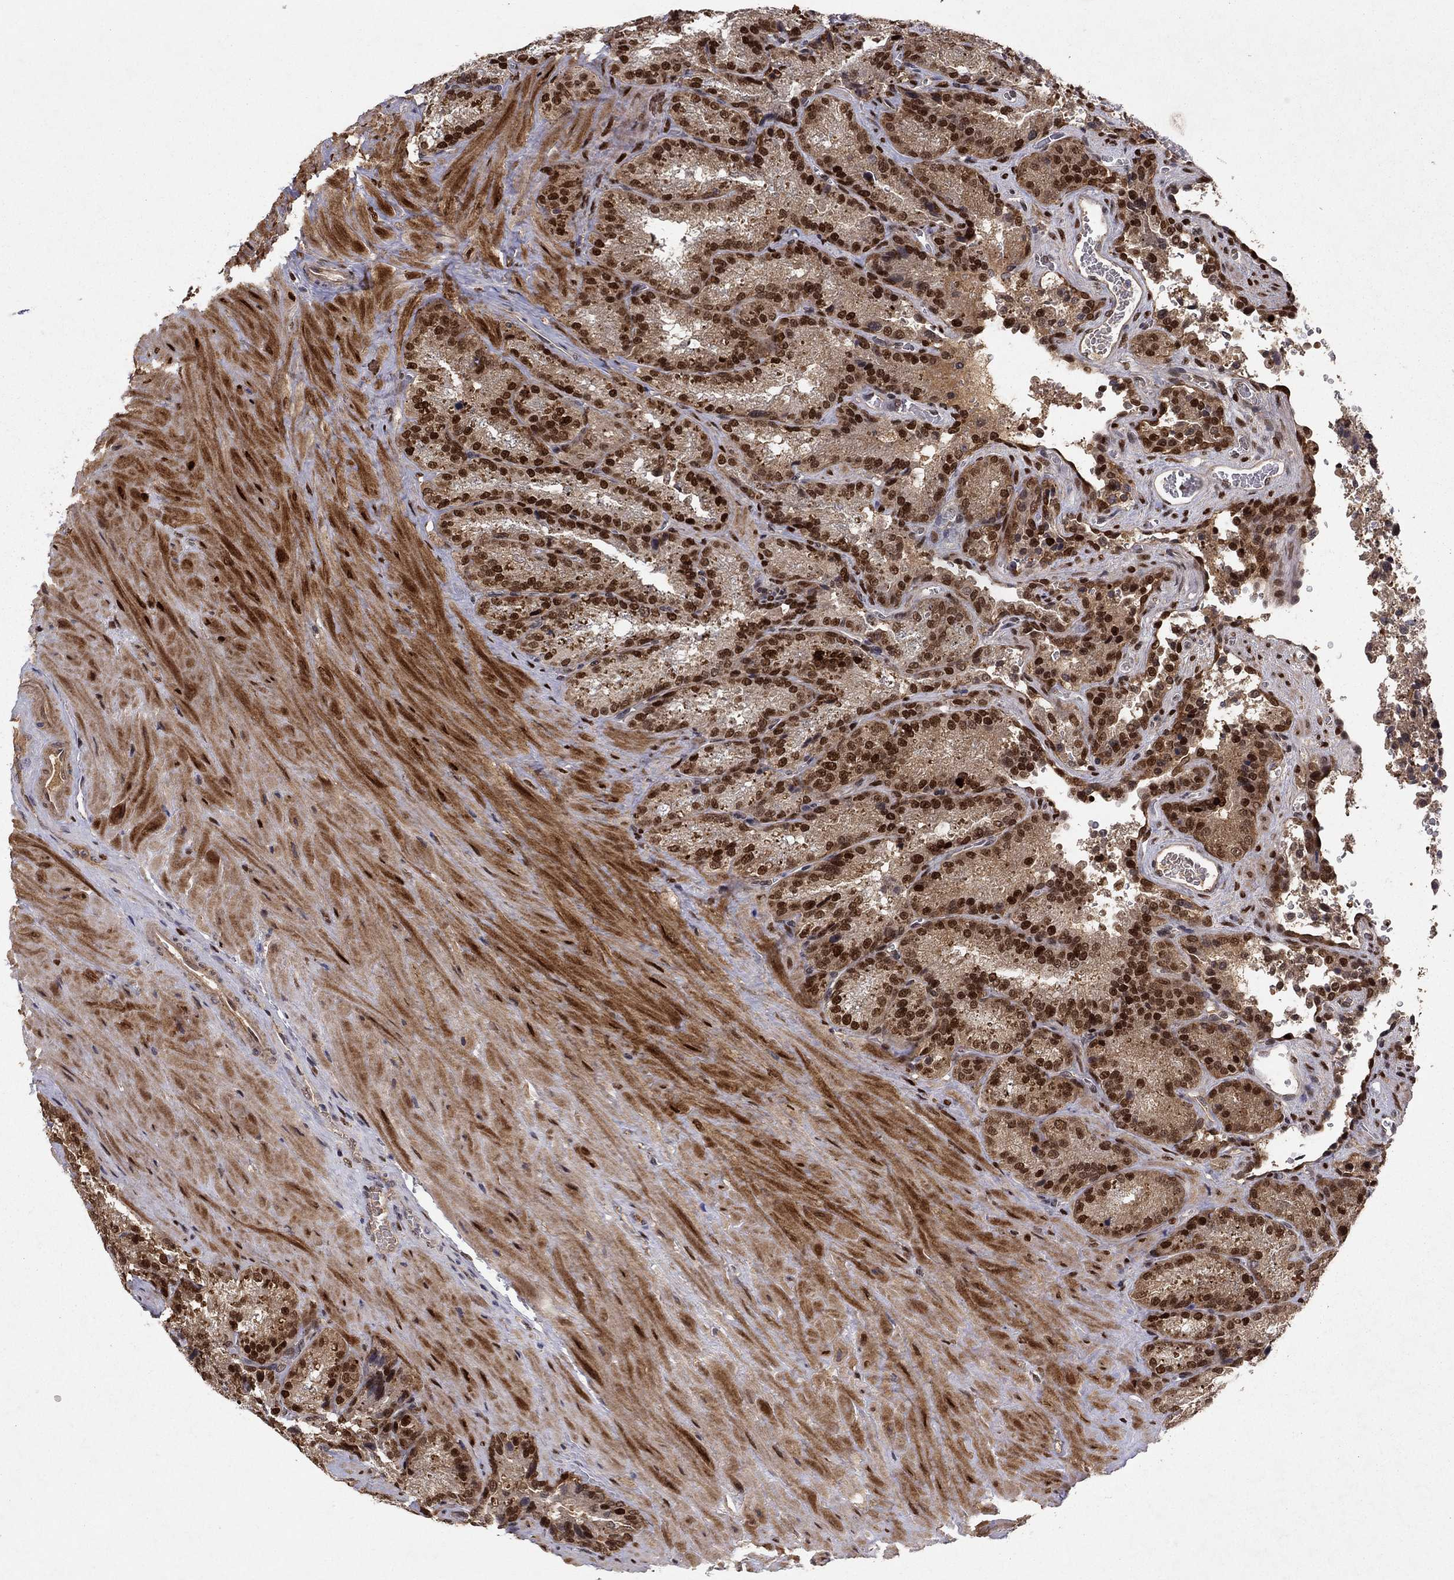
{"staining": {"intensity": "strong", "quantity": ">75%", "location": "nuclear"}, "tissue": "seminal vesicle", "cell_type": "Glandular cells", "image_type": "normal", "snomed": [{"axis": "morphology", "description": "Normal tissue, NOS"}, {"axis": "topography", "description": "Seminal veicle"}], "caption": "A high amount of strong nuclear staining is appreciated in about >75% of glandular cells in normal seminal vesicle. (Brightfield microscopy of DAB IHC at high magnification).", "gene": "CRTC1", "patient": {"sex": "male", "age": 37}}